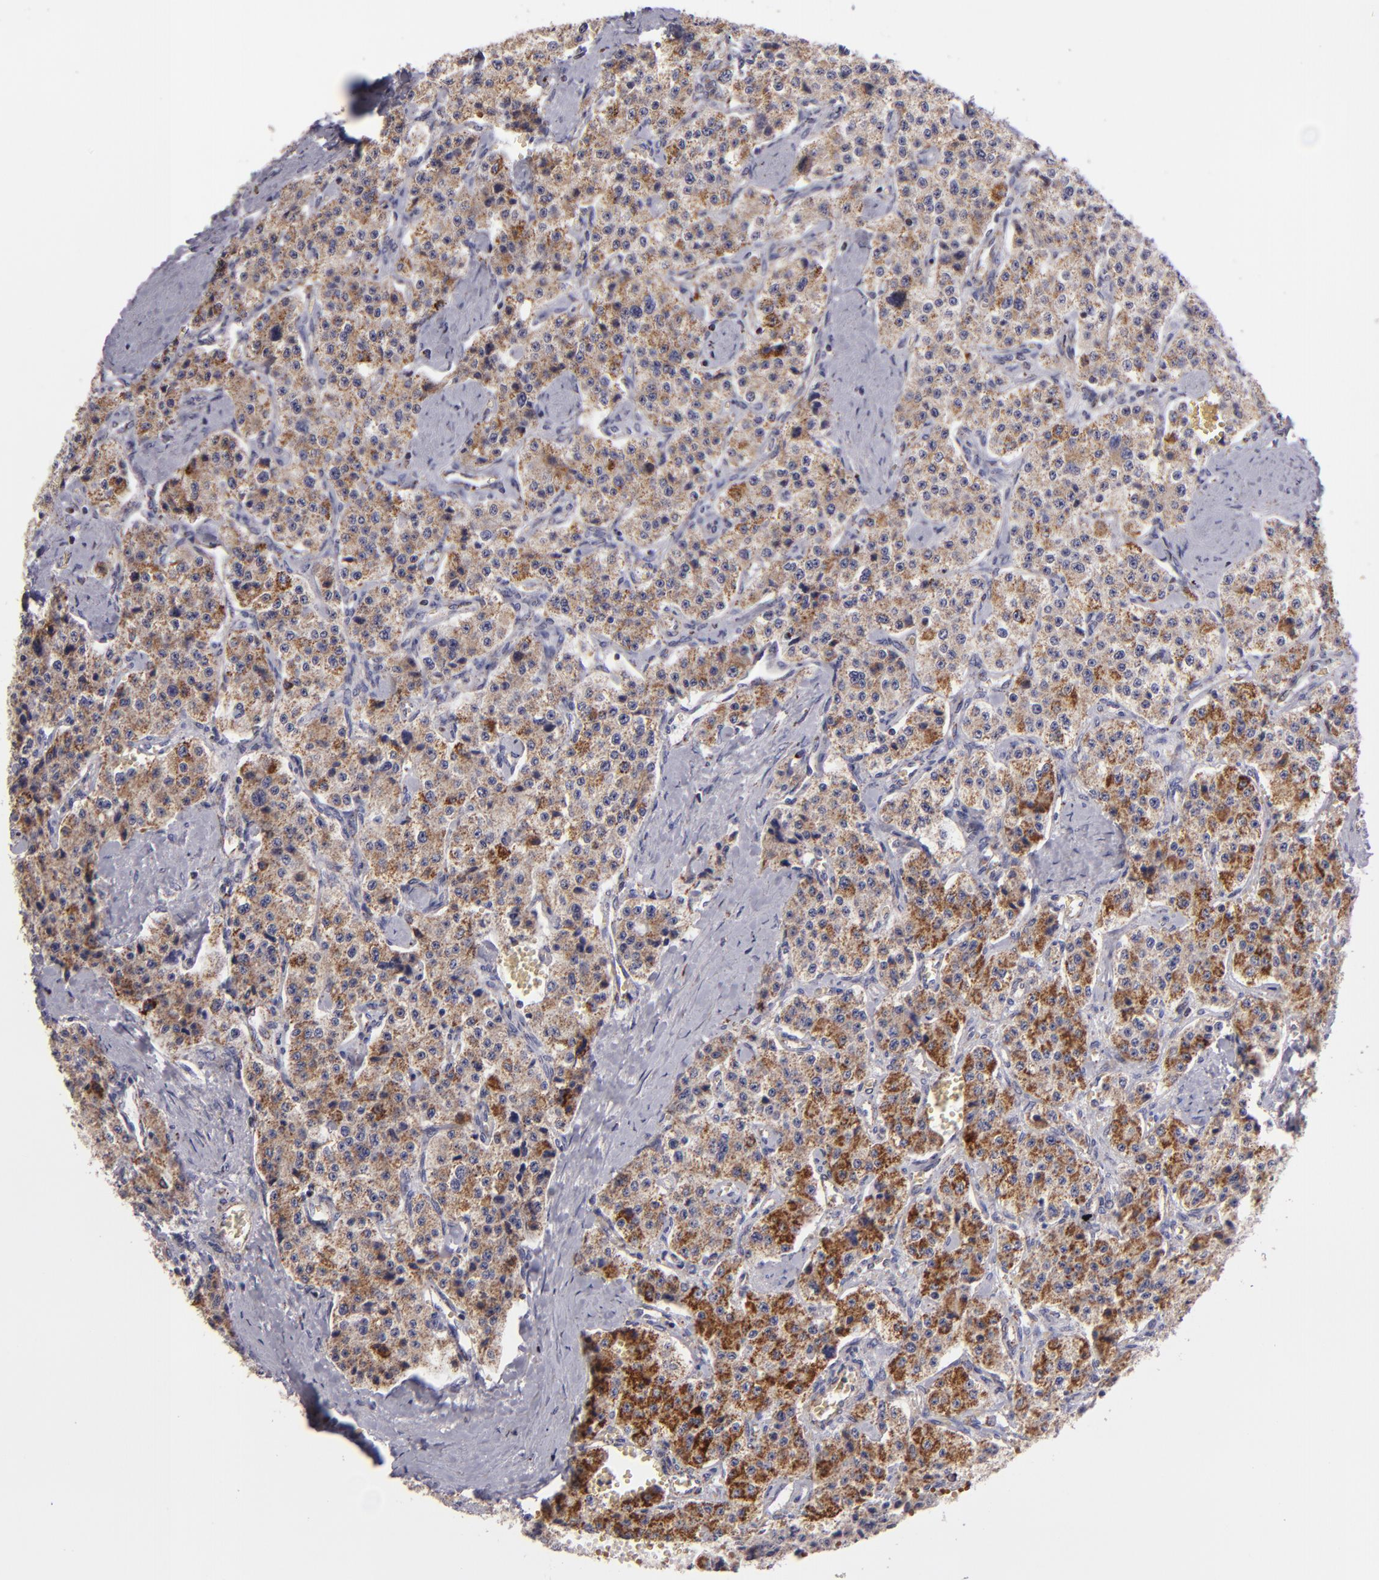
{"staining": {"intensity": "moderate", "quantity": ">75%", "location": "cytoplasmic/membranous"}, "tissue": "carcinoid", "cell_type": "Tumor cells", "image_type": "cancer", "snomed": [{"axis": "morphology", "description": "Carcinoid, malignant, NOS"}, {"axis": "topography", "description": "Small intestine"}], "caption": "DAB immunohistochemical staining of carcinoid demonstrates moderate cytoplasmic/membranous protein expression in approximately >75% of tumor cells. Nuclei are stained in blue.", "gene": "HSPD1", "patient": {"sex": "male", "age": 52}}